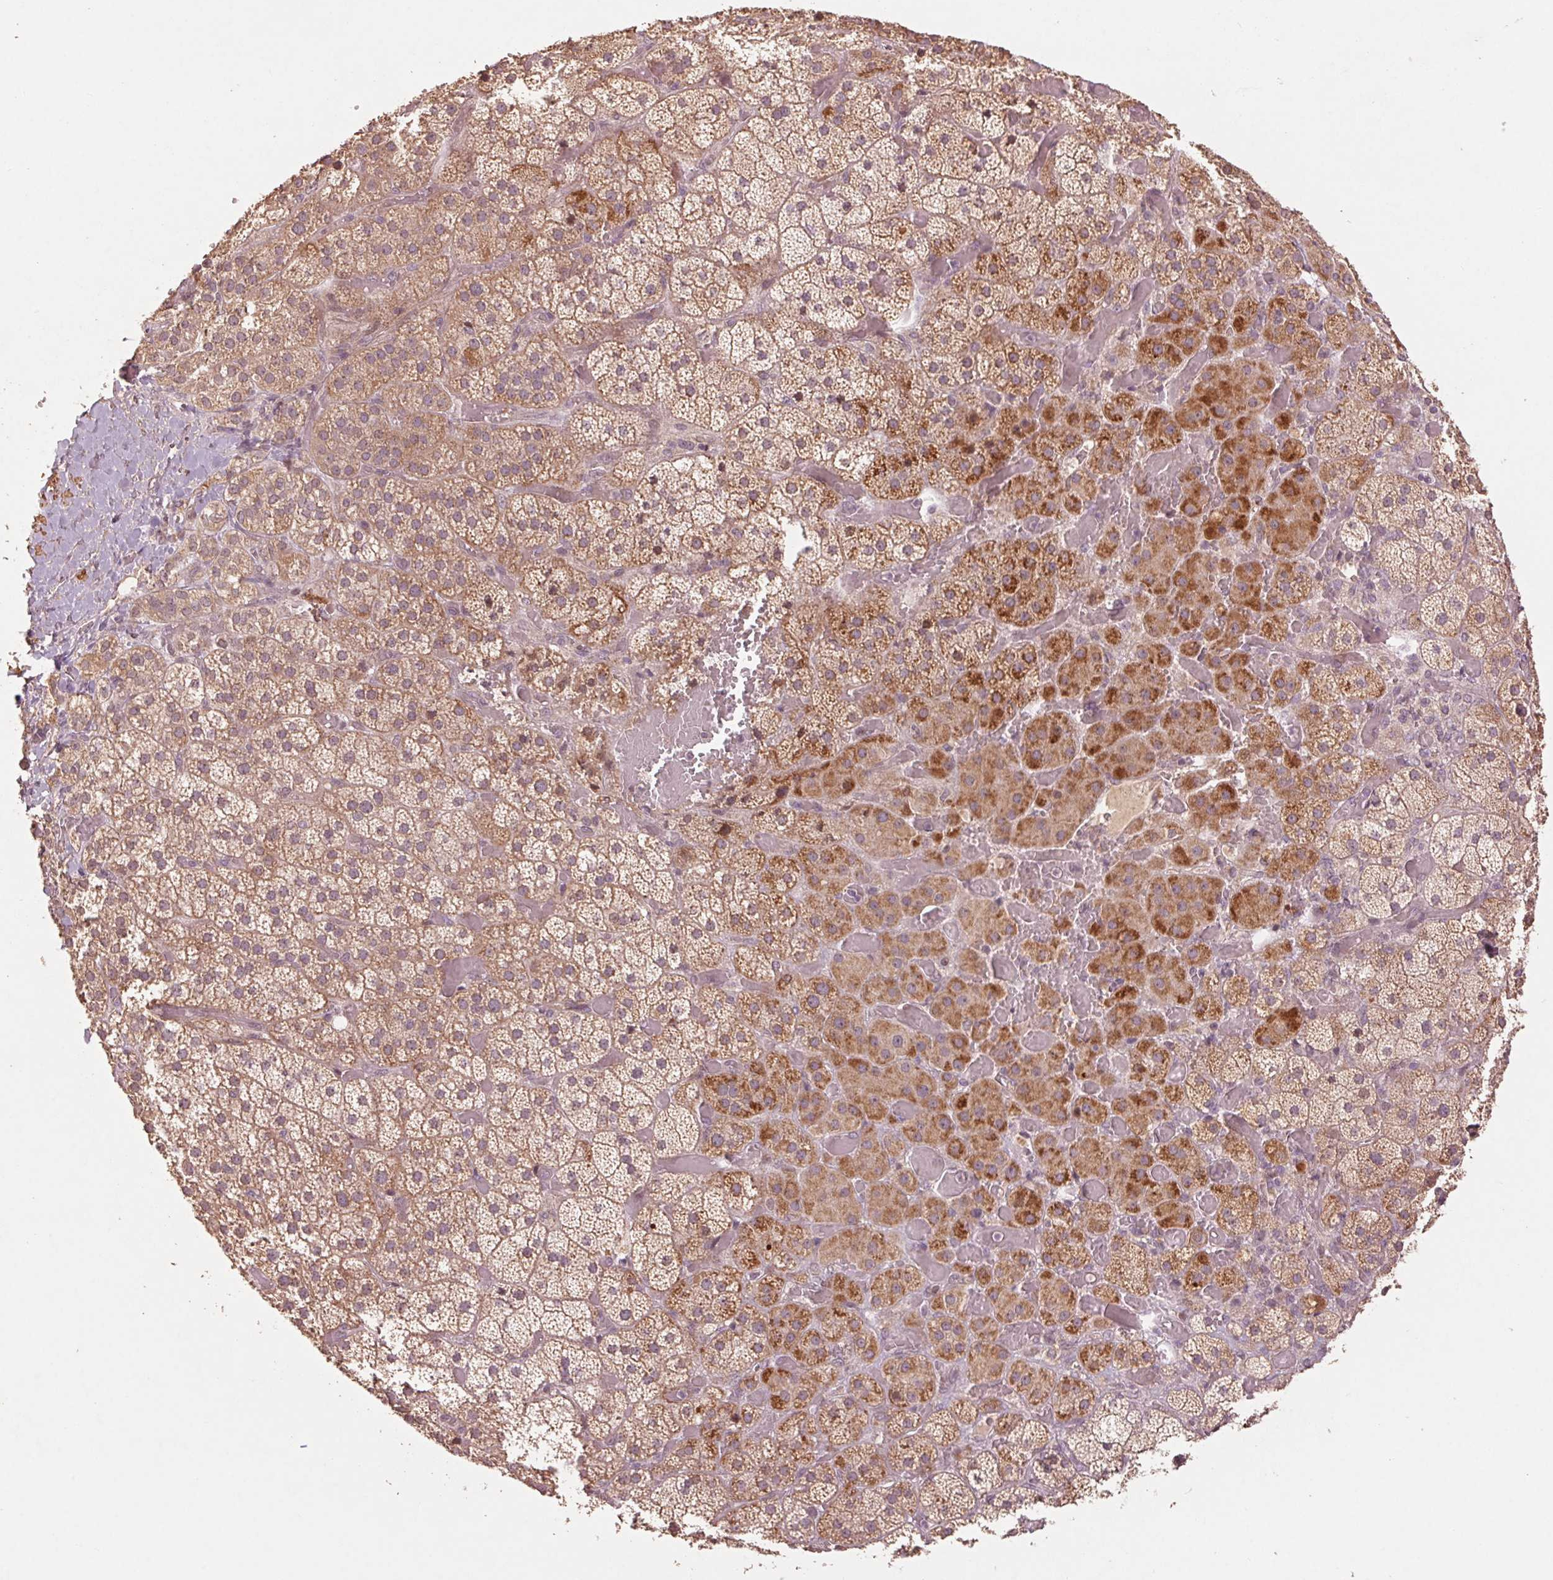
{"staining": {"intensity": "moderate", "quantity": ">75%", "location": "cytoplasmic/membranous"}, "tissue": "adrenal gland", "cell_type": "Glandular cells", "image_type": "normal", "snomed": [{"axis": "morphology", "description": "Normal tissue, NOS"}, {"axis": "topography", "description": "Adrenal gland"}], "caption": "Immunohistochemistry of benign adrenal gland reveals medium levels of moderate cytoplasmic/membranous staining in about >75% of glandular cells.", "gene": "SMLR1", "patient": {"sex": "male", "age": 57}}